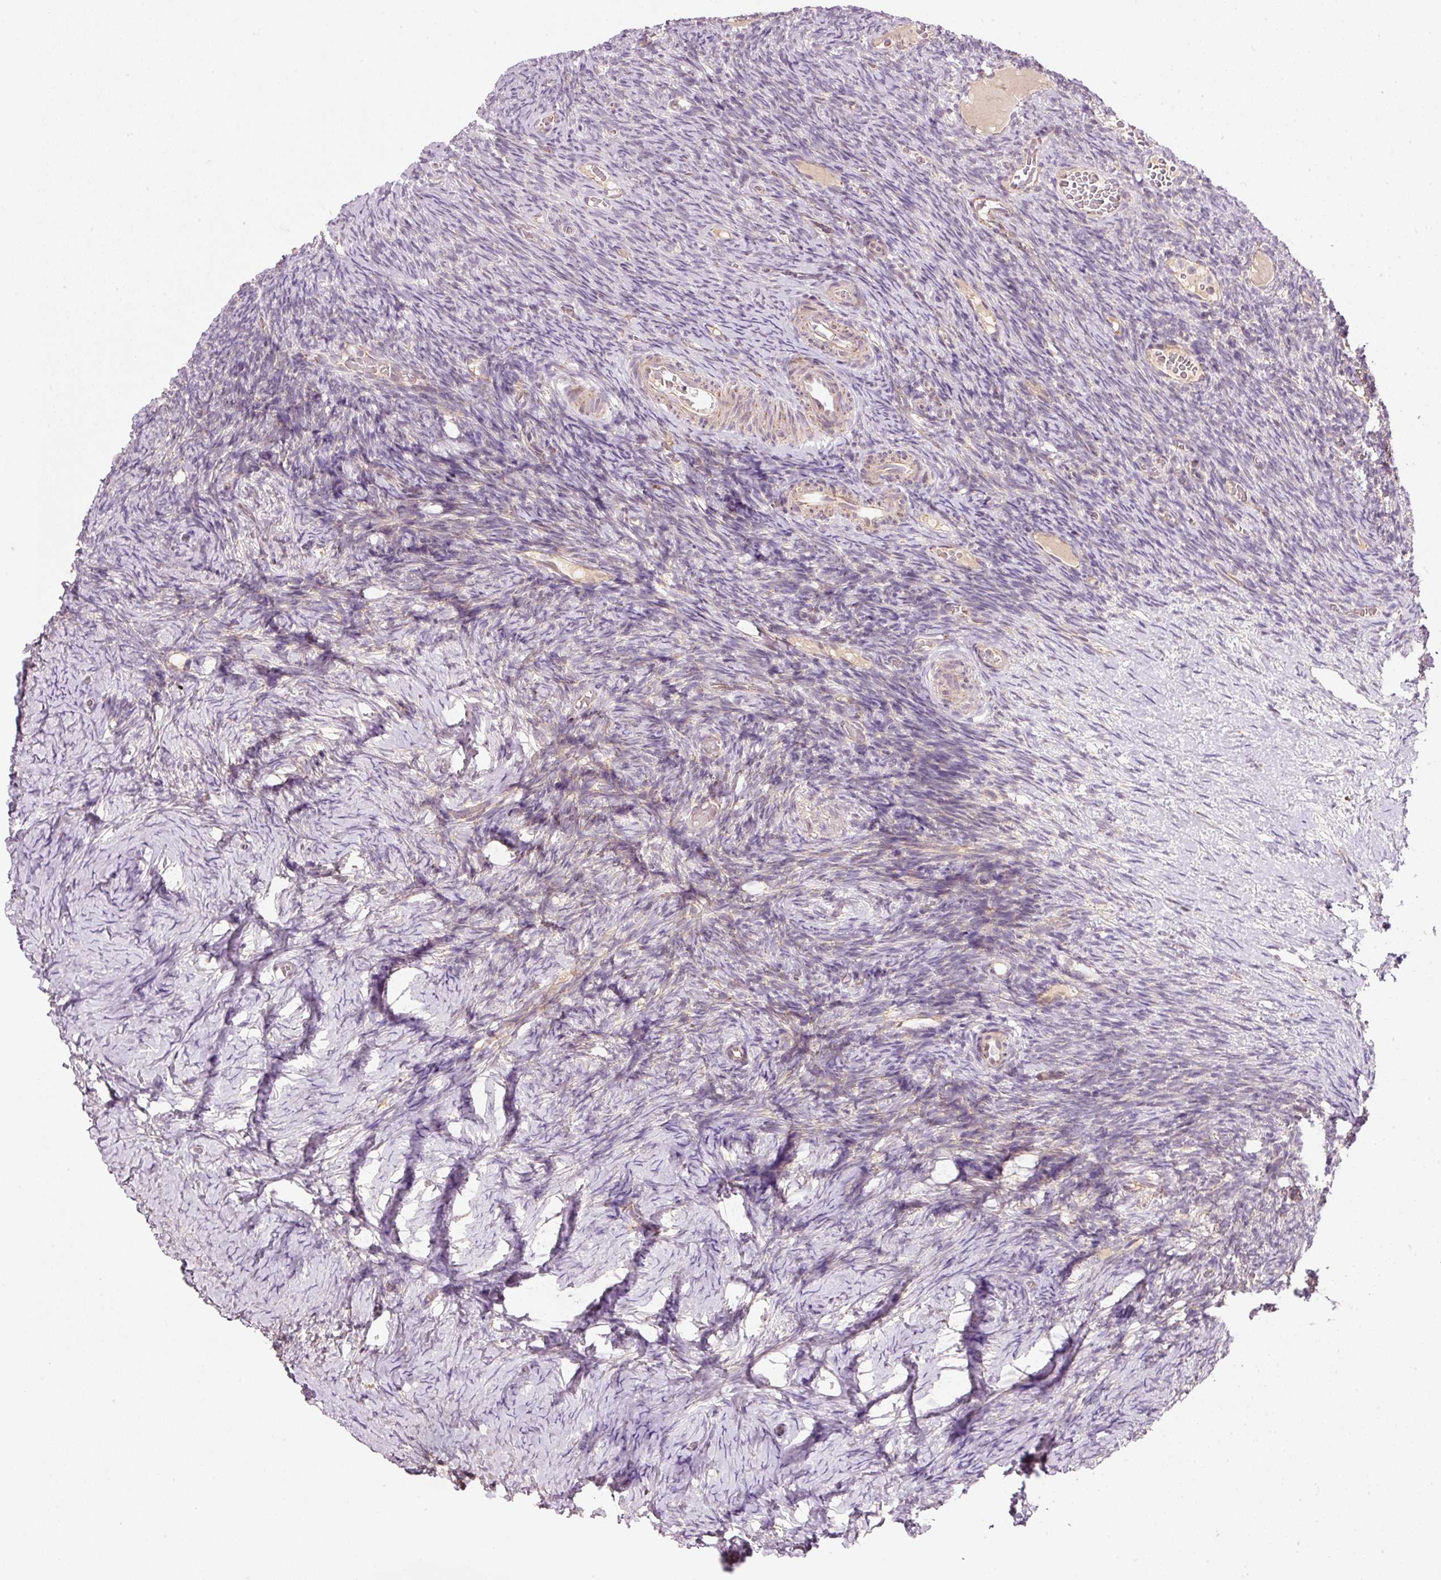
{"staining": {"intensity": "strong", "quantity": ">75%", "location": "cytoplasmic/membranous"}, "tissue": "ovary", "cell_type": "Follicle cells", "image_type": "normal", "snomed": [{"axis": "morphology", "description": "Normal tissue, NOS"}, {"axis": "topography", "description": "Ovary"}], "caption": "DAB immunohistochemical staining of benign ovary displays strong cytoplasmic/membranous protein expression in approximately >75% of follicle cells. (DAB = brown stain, brightfield microscopy at high magnification).", "gene": "FAM78B", "patient": {"sex": "female", "age": 39}}